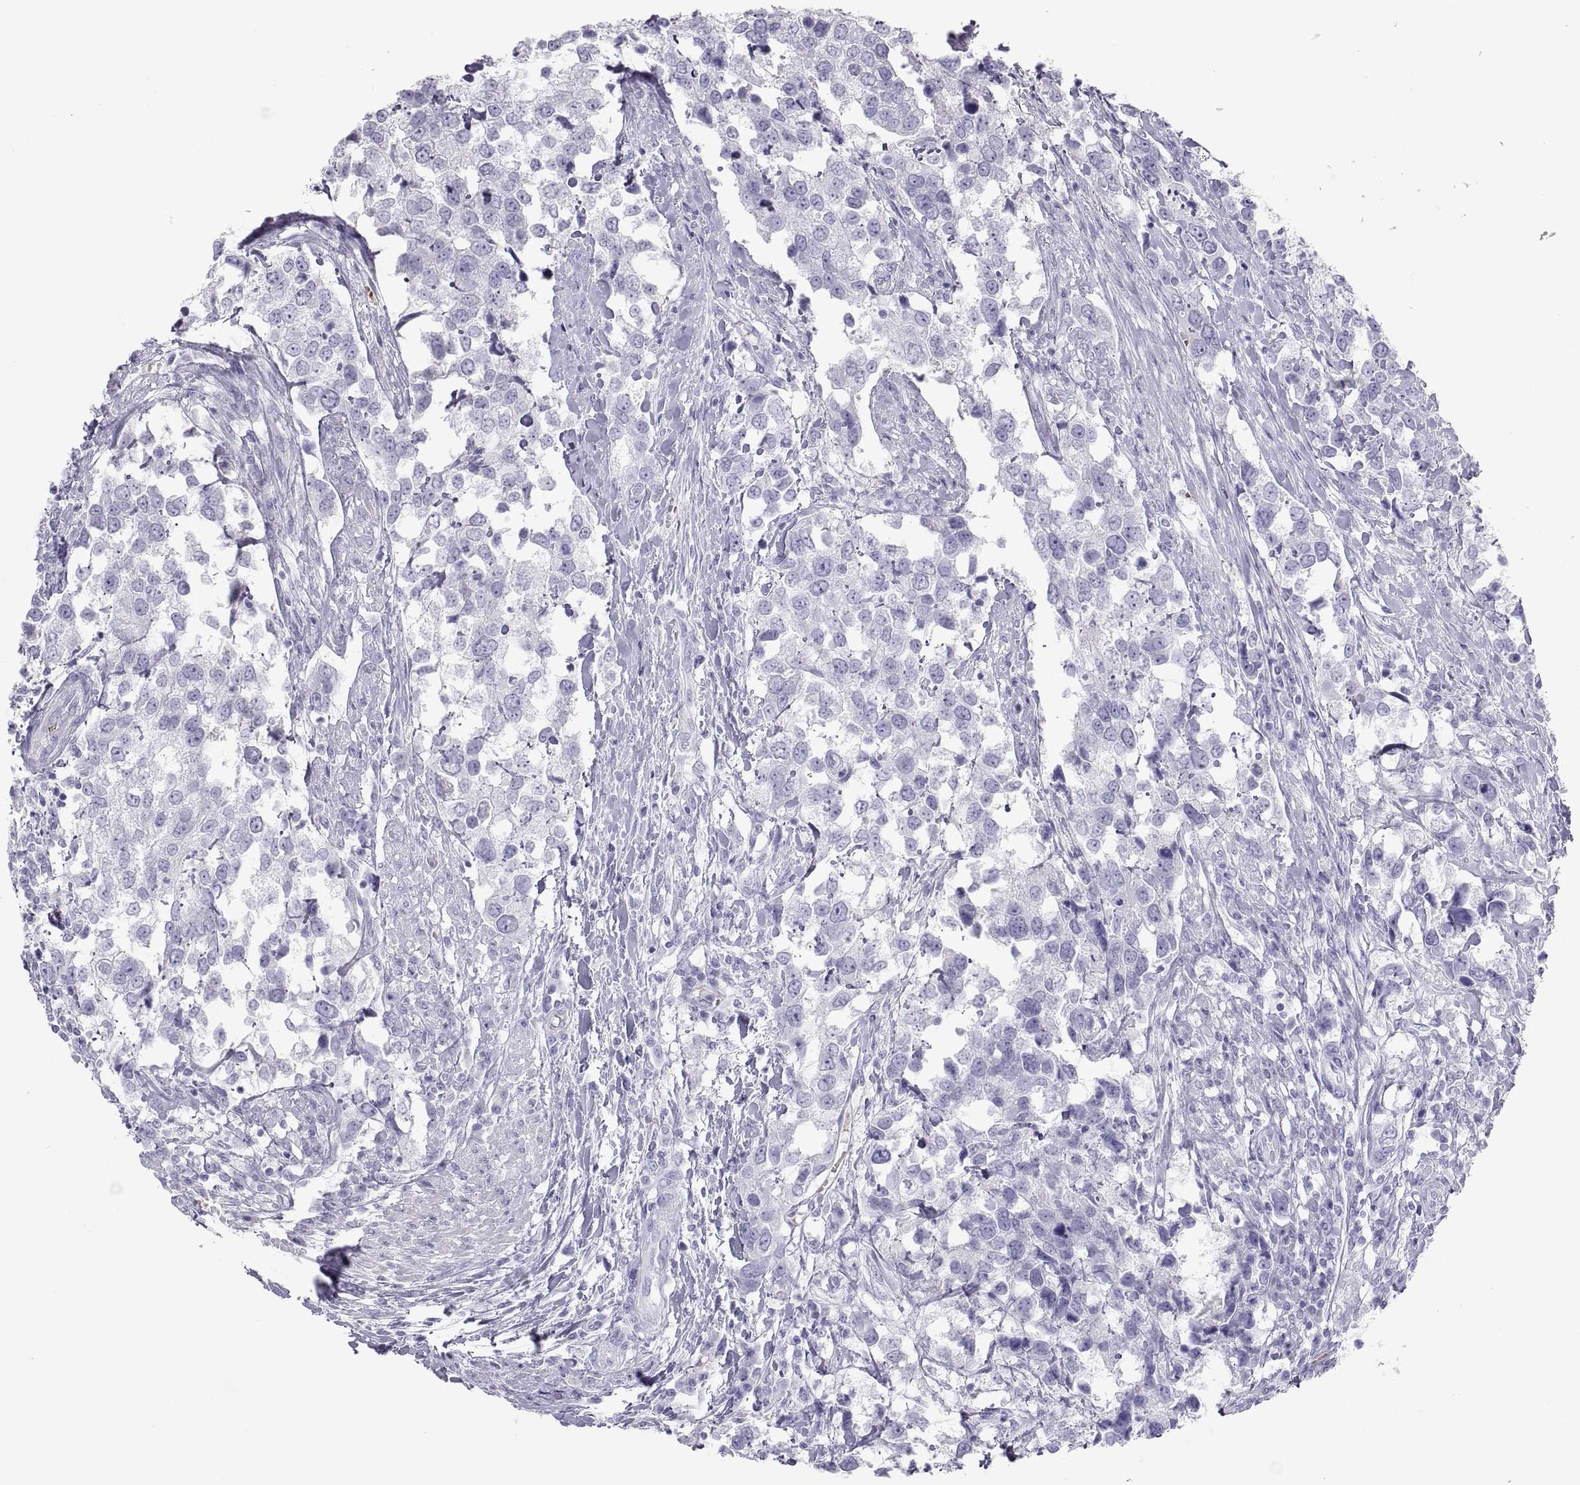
{"staining": {"intensity": "negative", "quantity": "none", "location": "none"}, "tissue": "urothelial cancer", "cell_type": "Tumor cells", "image_type": "cancer", "snomed": [{"axis": "morphology", "description": "Urothelial carcinoma, NOS"}, {"axis": "morphology", "description": "Urothelial carcinoma, High grade"}, {"axis": "topography", "description": "Urinary bladder"}], "caption": "Immunohistochemistry photomicrograph of human transitional cell carcinoma stained for a protein (brown), which displays no staining in tumor cells.", "gene": "SEMG1", "patient": {"sex": "male", "age": 63}}